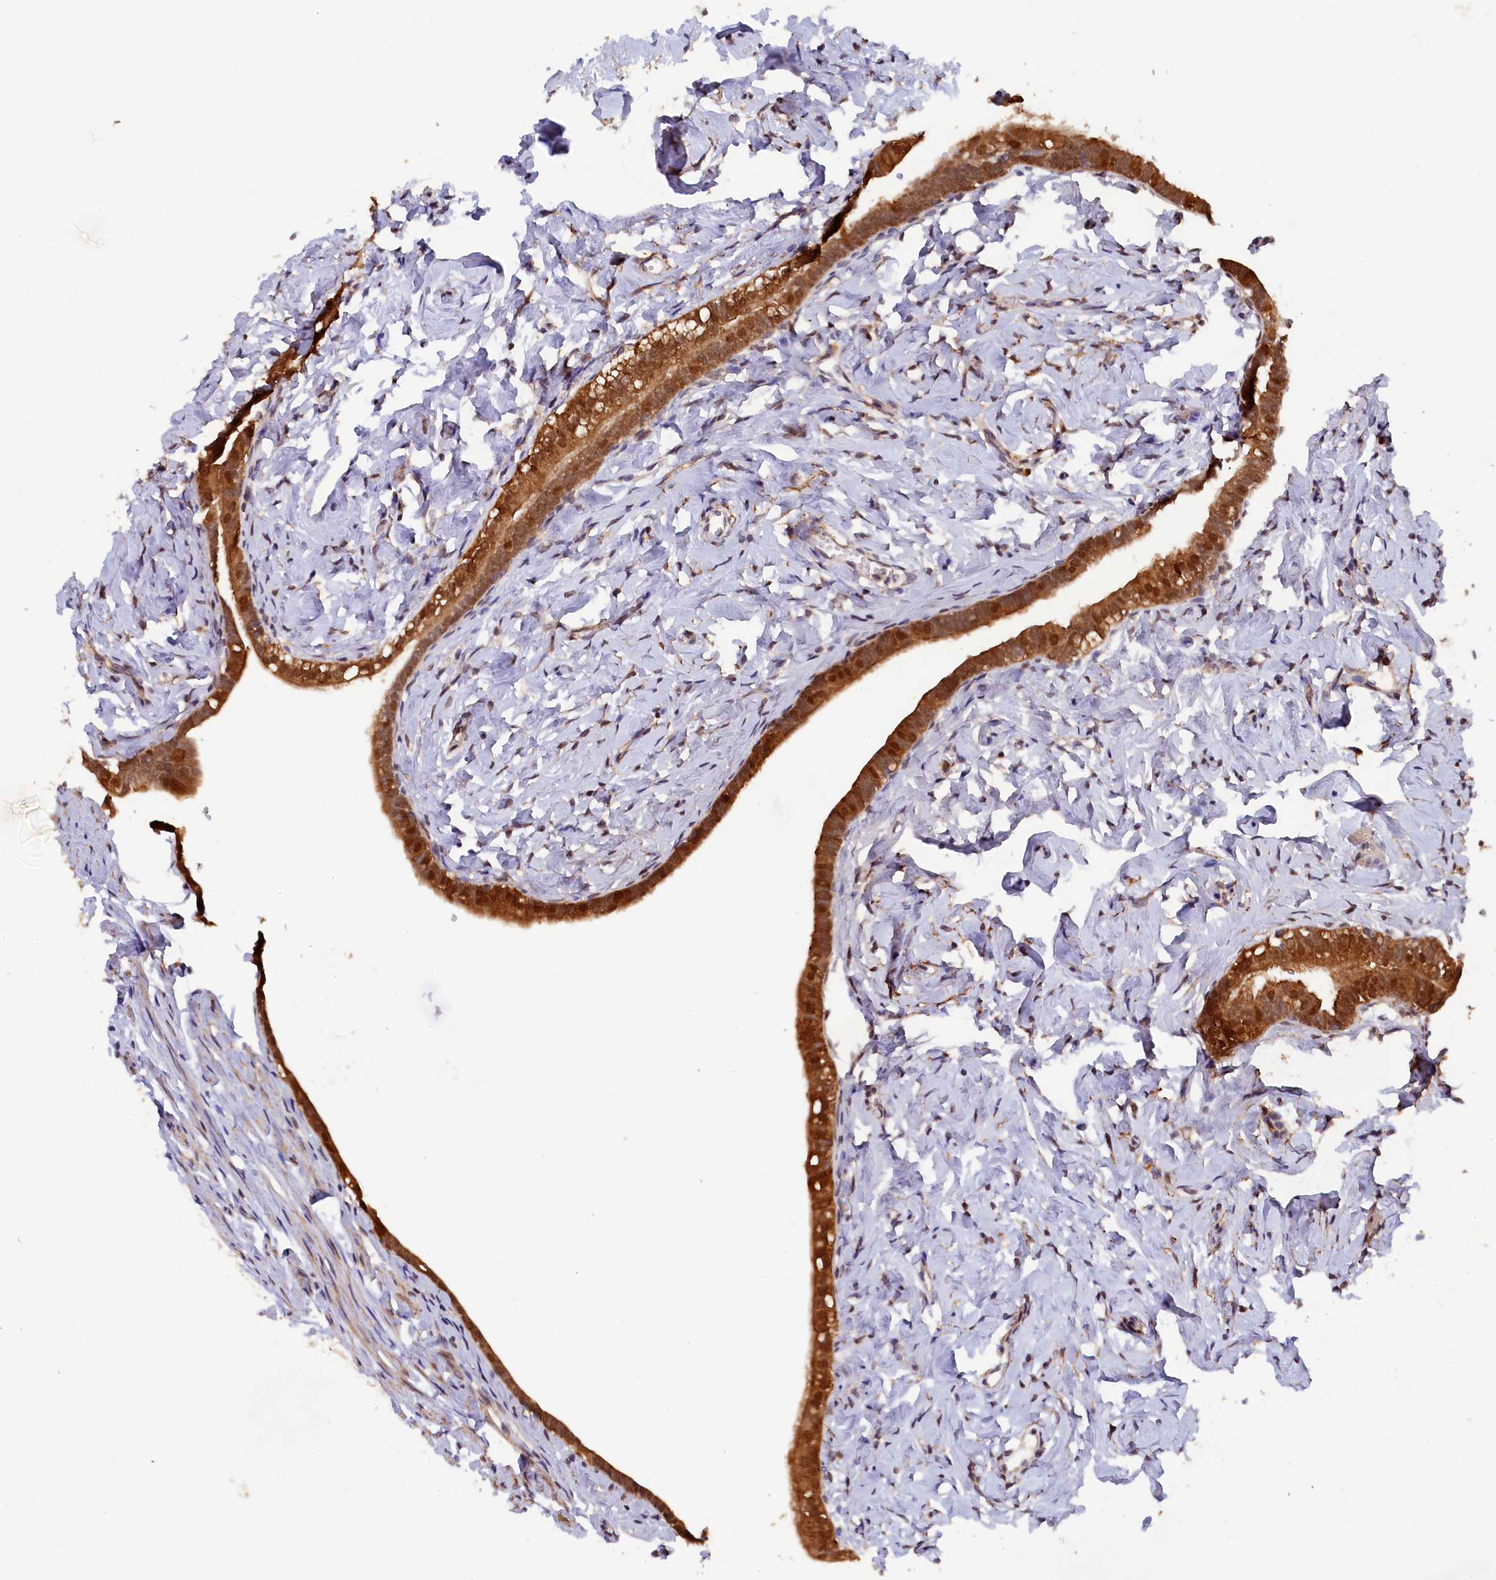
{"staining": {"intensity": "strong", "quantity": ">75%", "location": "cytoplasmic/membranous,nuclear"}, "tissue": "fallopian tube", "cell_type": "Glandular cells", "image_type": "normal", "snomed": [{"axis": "morphology", "description": "Normal tissue, NOS"}, {"axis": "topography", "description": "Fallopian tube"}], "caption": "Immunohistochemical staining of benign human fallopian tube shows >75% levels of strong cytoplasmic/membranous,nuclear protein positivity in about >75% of glandular cells. The staining is performed using DAB brown chromogen to label protein expression. The nuclei are counter-stained blue using hematoxylin.", "gene": "JPT2", "patient": {"sex": "female", "age": 66}}